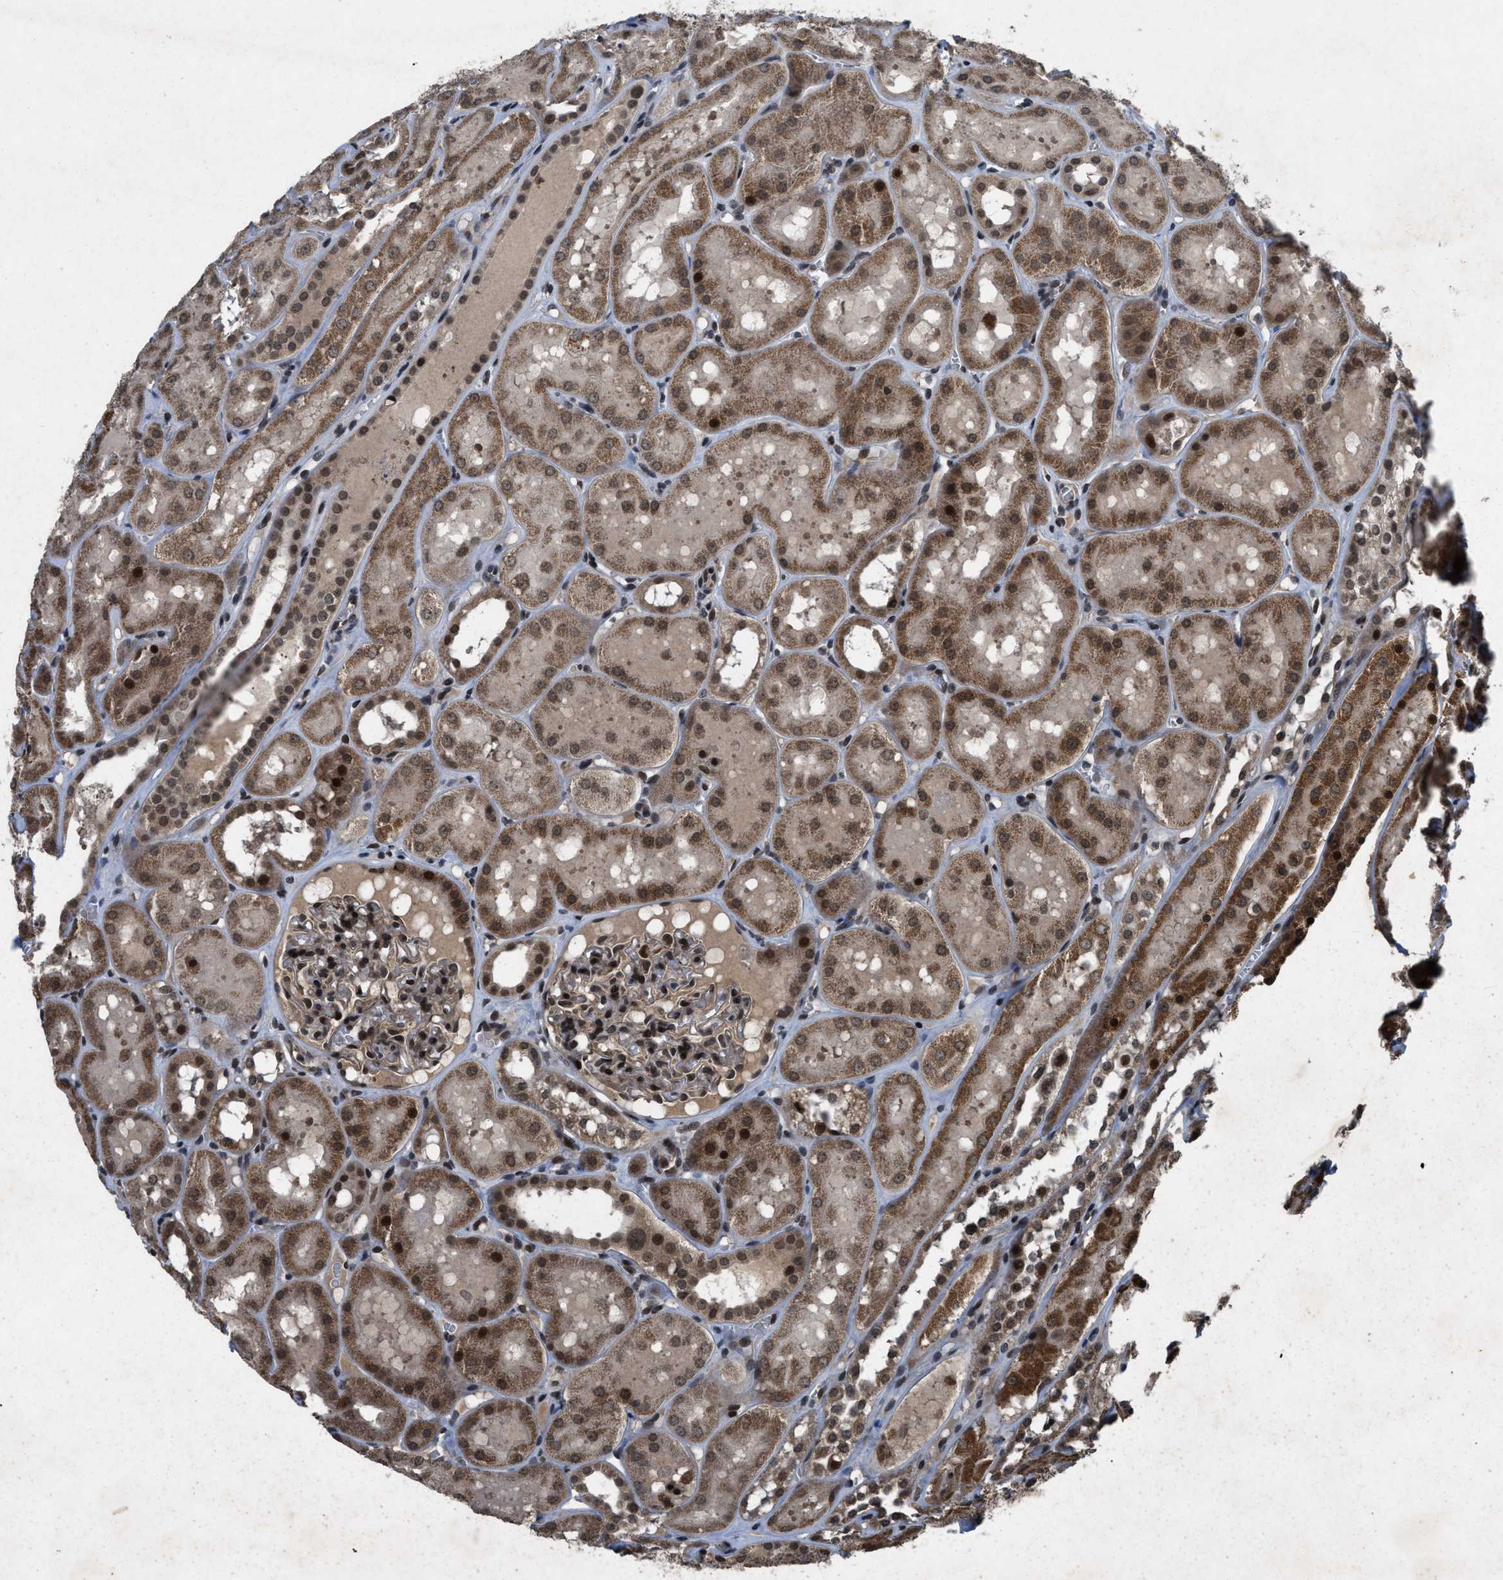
{"staining": {"intensity": "moderate", "quantity": "25%-75%", "location": "cytoplasmic/membranous,nuclear"}, "tissue": "kidney", "cell_type": "Cells in glomeruli", "image_type": "normal", "snomed": [{"axis": "morphology", "description": "Normal tissue, NOS"}, {"axis": "topography", "description": "Kidney"}, {"axis": "topography", "description": "Urinary bladder"}], "caption": "A brown stain highlights moderate cytoplasmic/membranous,nuclear positivity of a protein in cells in glomeruli of benign kidney. (IHC, brightfield microscopy, high magnification).", "gene": "ZNHIT1", "patient": {"sex": "male", "age": 16}}